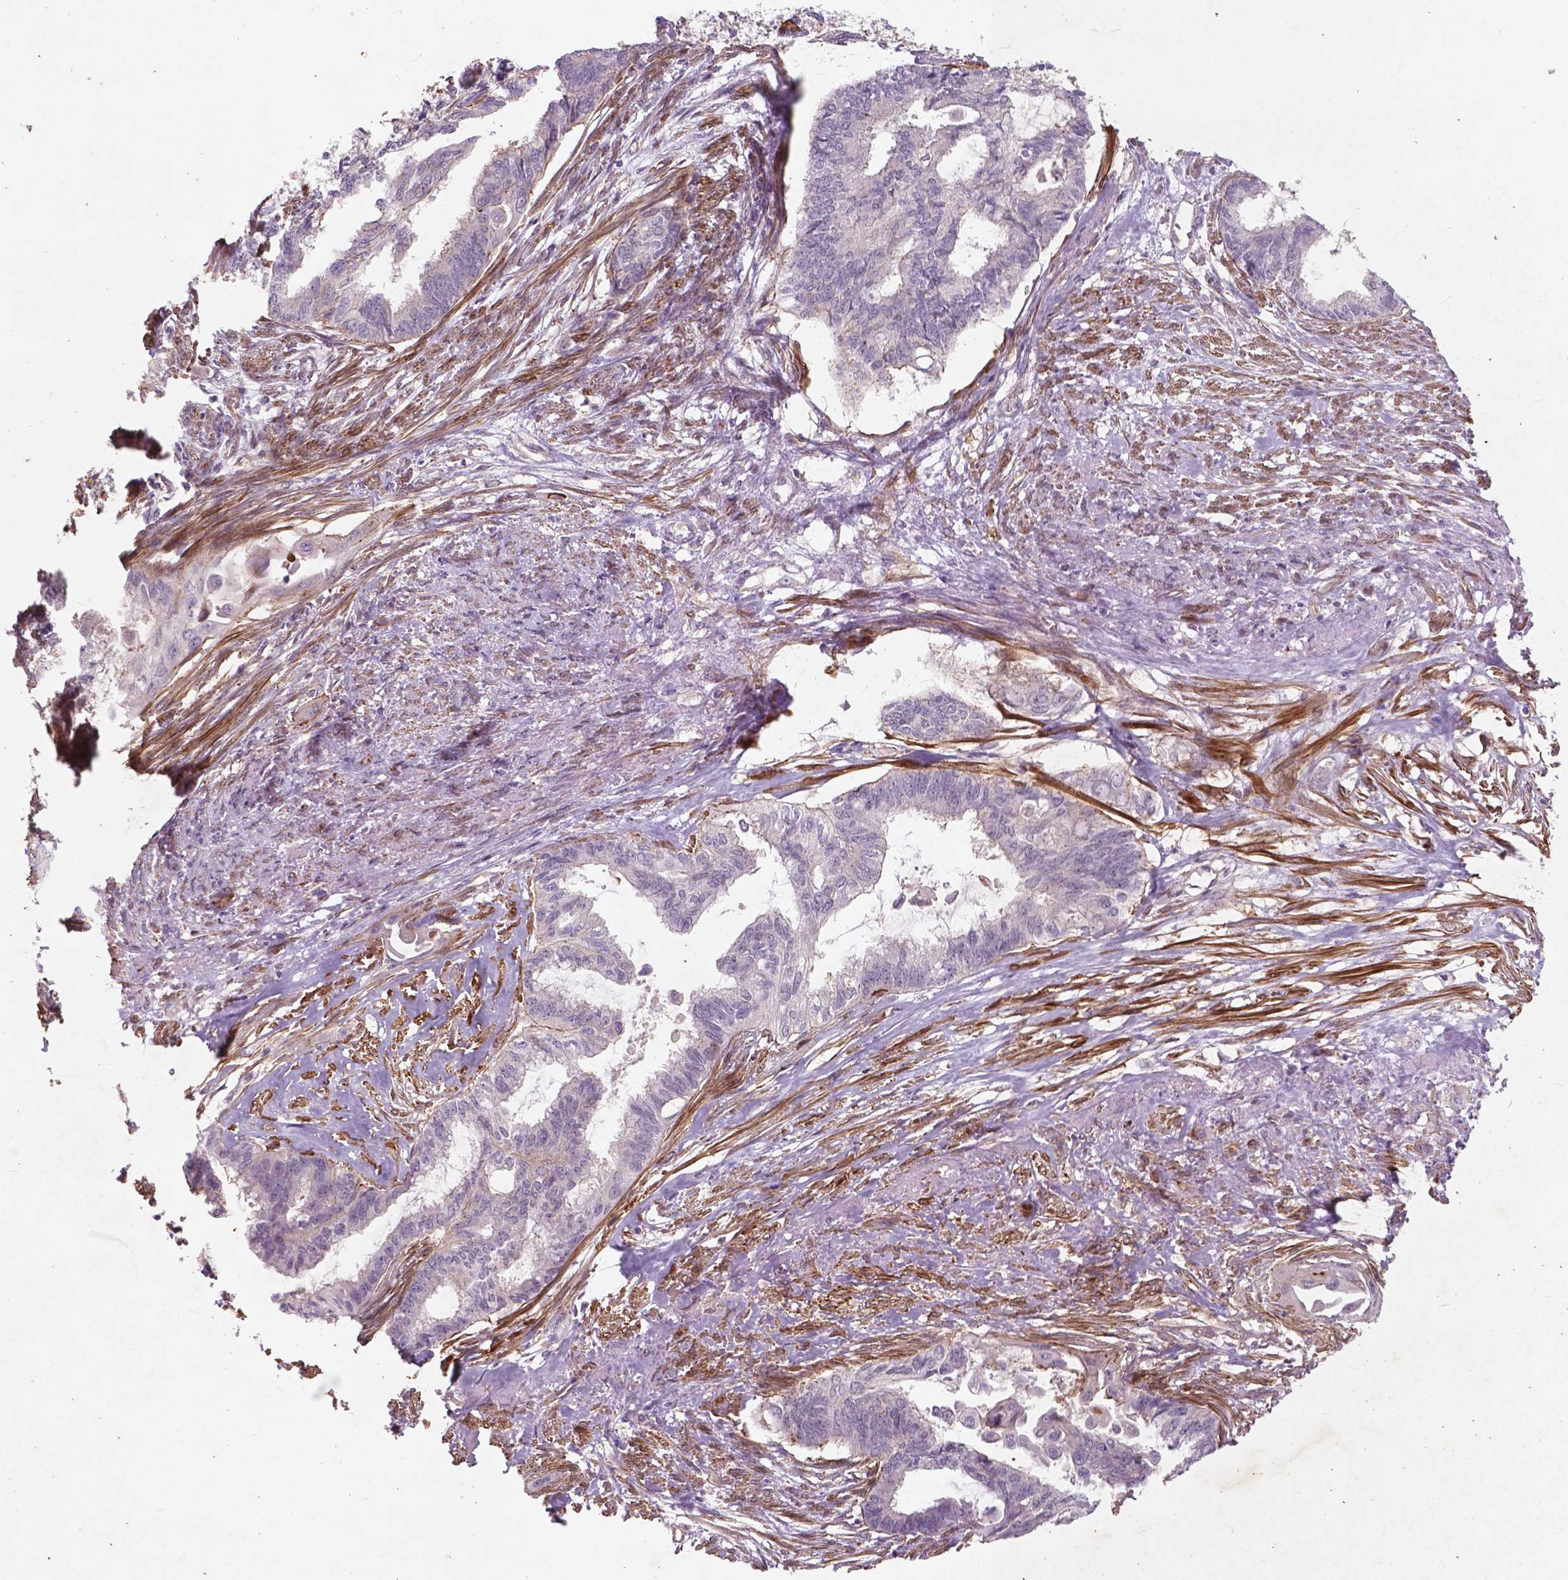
{"staining": {"intensity": "negative", "quantity": "none", "location": "none"}, "tissue": "endometrial cancer", "cell_type": "Tumor cells", "image_type": "cancer", "snomed": [{"axis": "morphology", "description": "Adenocarcinoma, NOS"}, {"axis": "topography", "description": "Endometrium"}], "caption": "Tumor cells are negative for brown protein staining in endometrial cancer. The staining is performed using DAB brown chromogen with nuclei counter-stained in using hematoxylin.", "gene": "RFPL4B", "patient": {"sex": "female", "age": 86}}